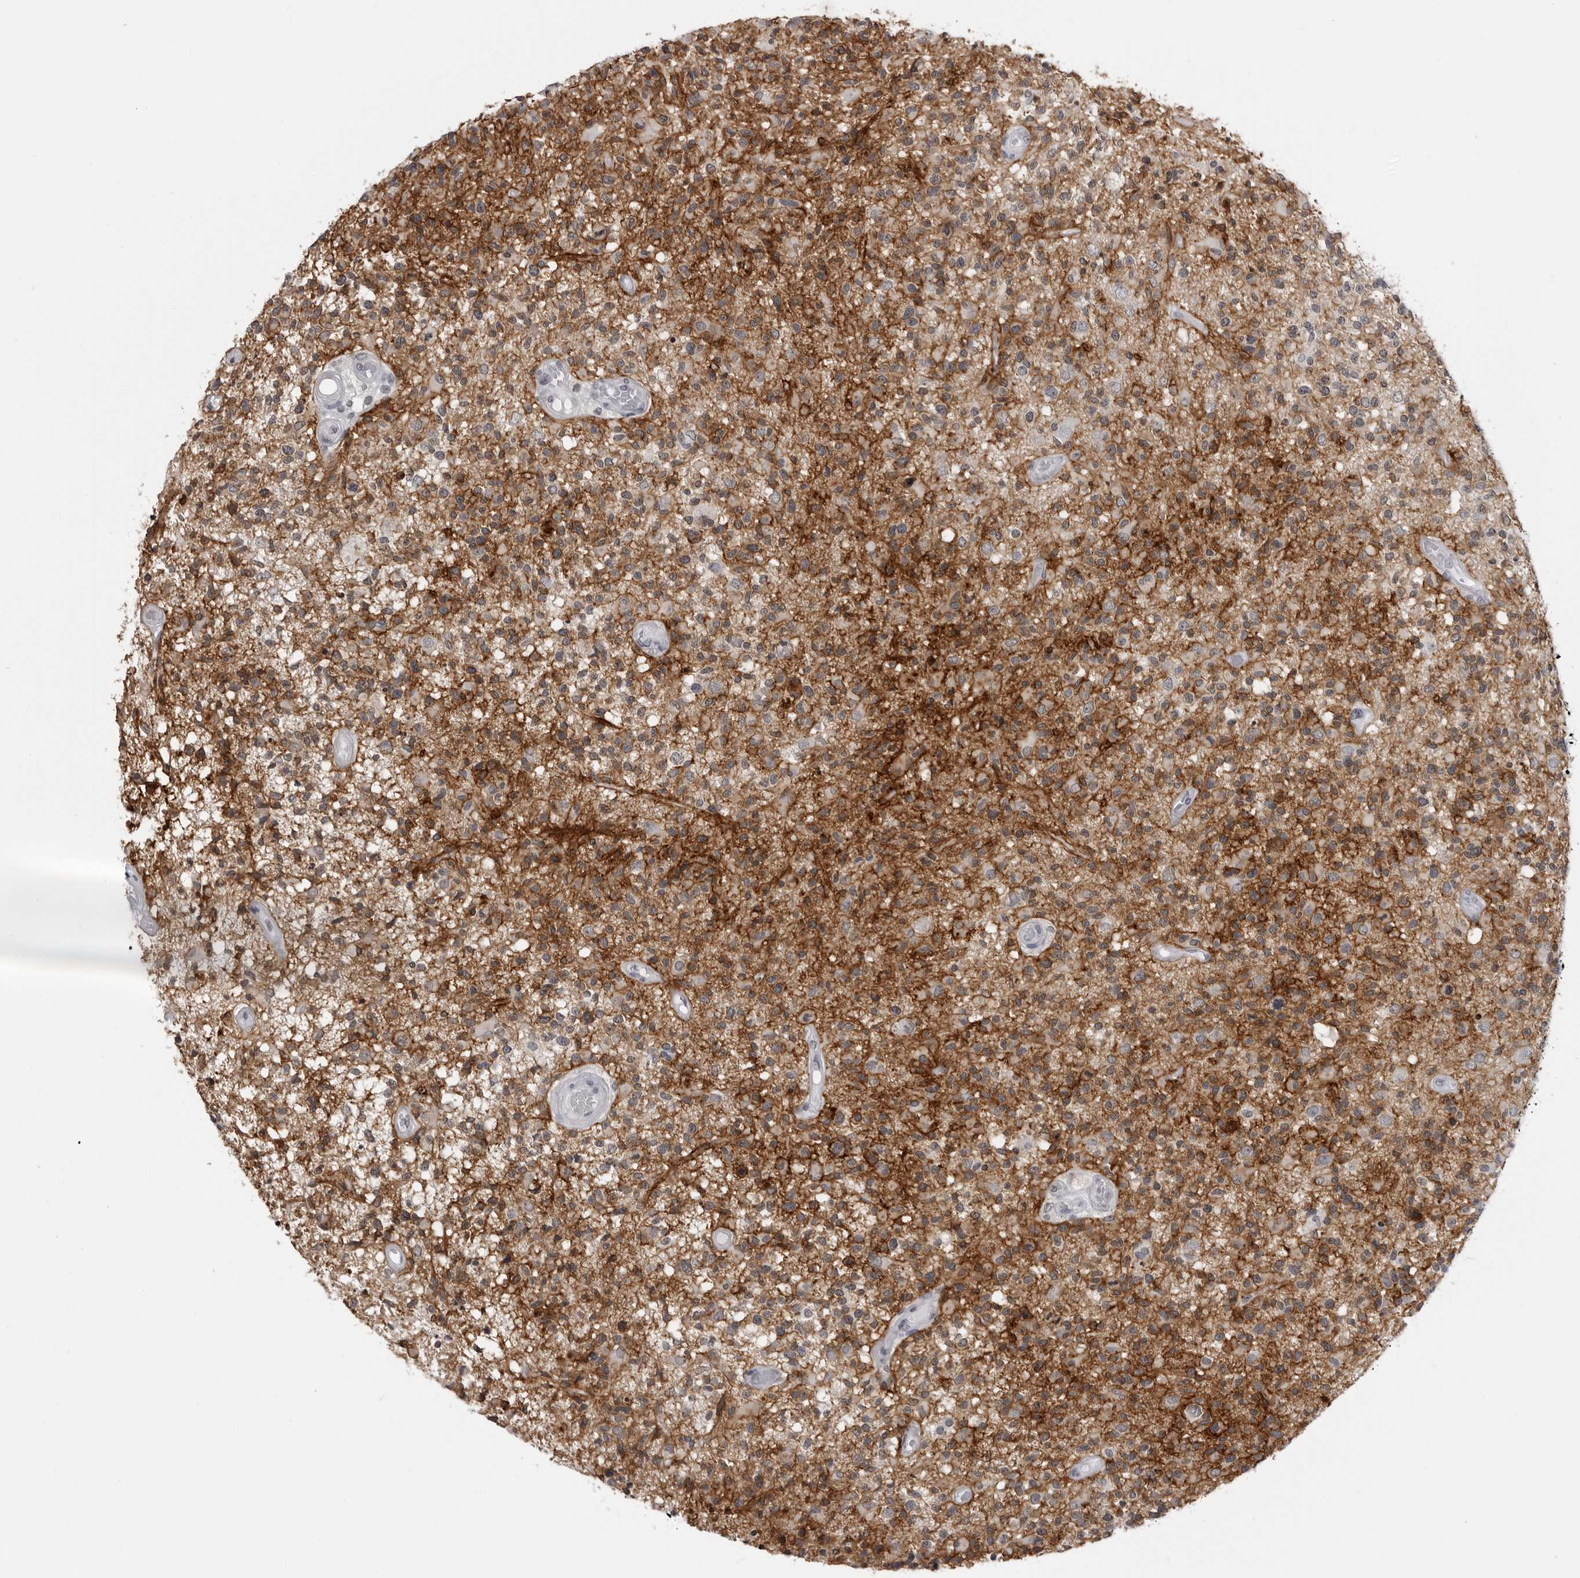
{"staining": {"intensity": "moderate", "quantity": "25%-75%", "location": "cytoplasmic/membranous"}, "tissue": "glioma", "cell_type": "Tumor cells", "image_type": "cancer", "snomed": [{"axis": "morphology", "description": "Glioma, malignant, High grade"}, {"axis": "morphology", "description": "Glioblastoma, NOS"}, {"axis": "topography", "description": "Brain"}], "caption": "IHC of malignant glioma (high-grade) reveals medium levels of moderate cytoplasmic/membranous staining in about 25%-75% of tumor cells. The protein is stained brown, and the nuclei are stained in blue (DAB IHC with brightfield microscopy, high magnification).", "gene": "HEPACAM", "patient": {"sex": "male", "age": 60}}